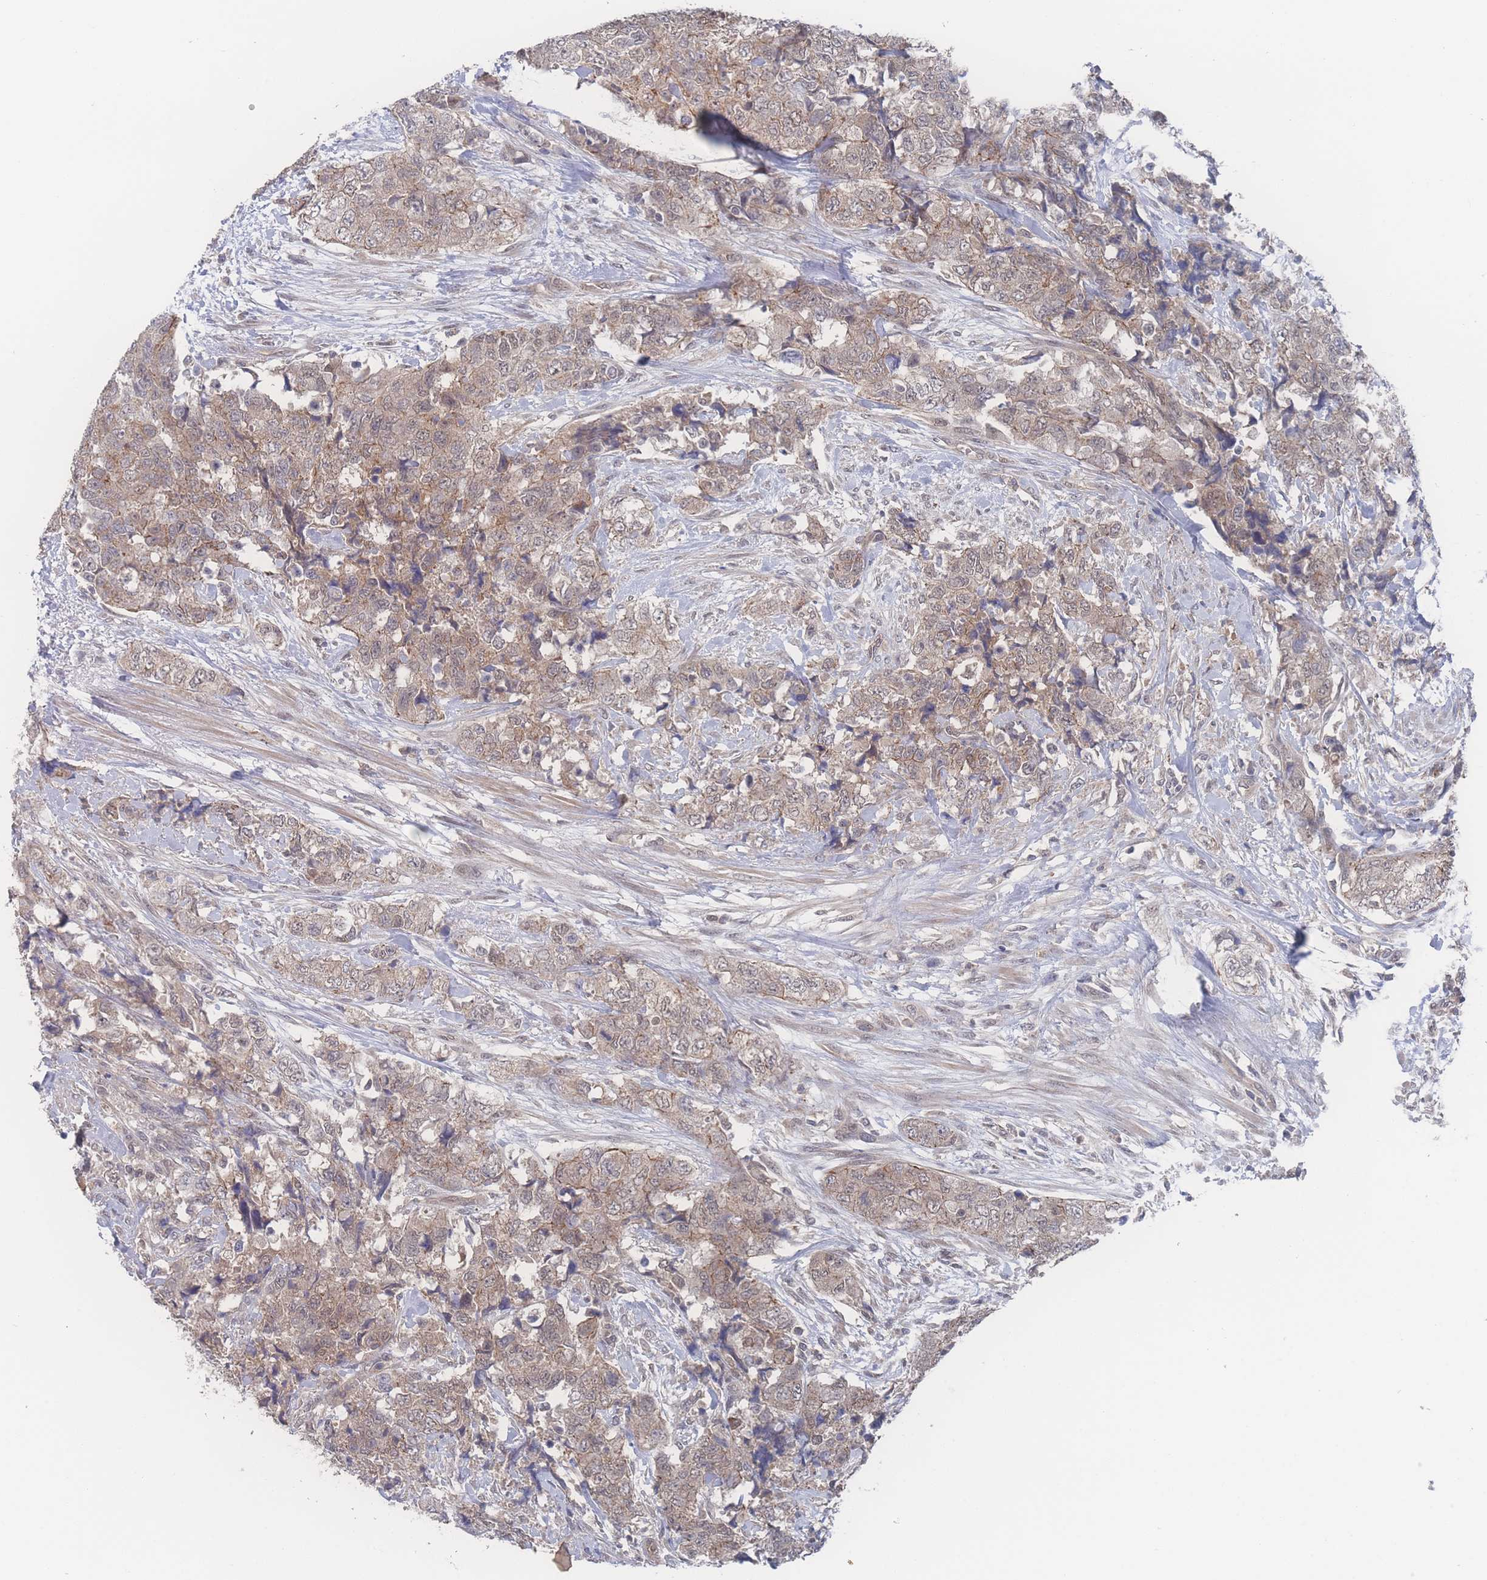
{"staining": {"intensity": "weak", "quantity": "25%-75%", "location": "cytoplasmic/membranous"}, "tissue": "urothelial cancer", "cell_type": "Tumor cells", "image_type": "cancer", "snomed": [{"axis": "morphology", "description": "Urothelial carcinoma, High grade"}, {"axis": "topography", "description": "Urinary bladder"}], "caption": "Urothelial carcinoma (high-grade) was stained to show a protein in brown. There is low levels of weak cytoplasmic/membranous positivity in approximately 25%-75% of tumor cells.", "gene": "NBEAL1", "patient": {"sex": "female", "age": 78}}